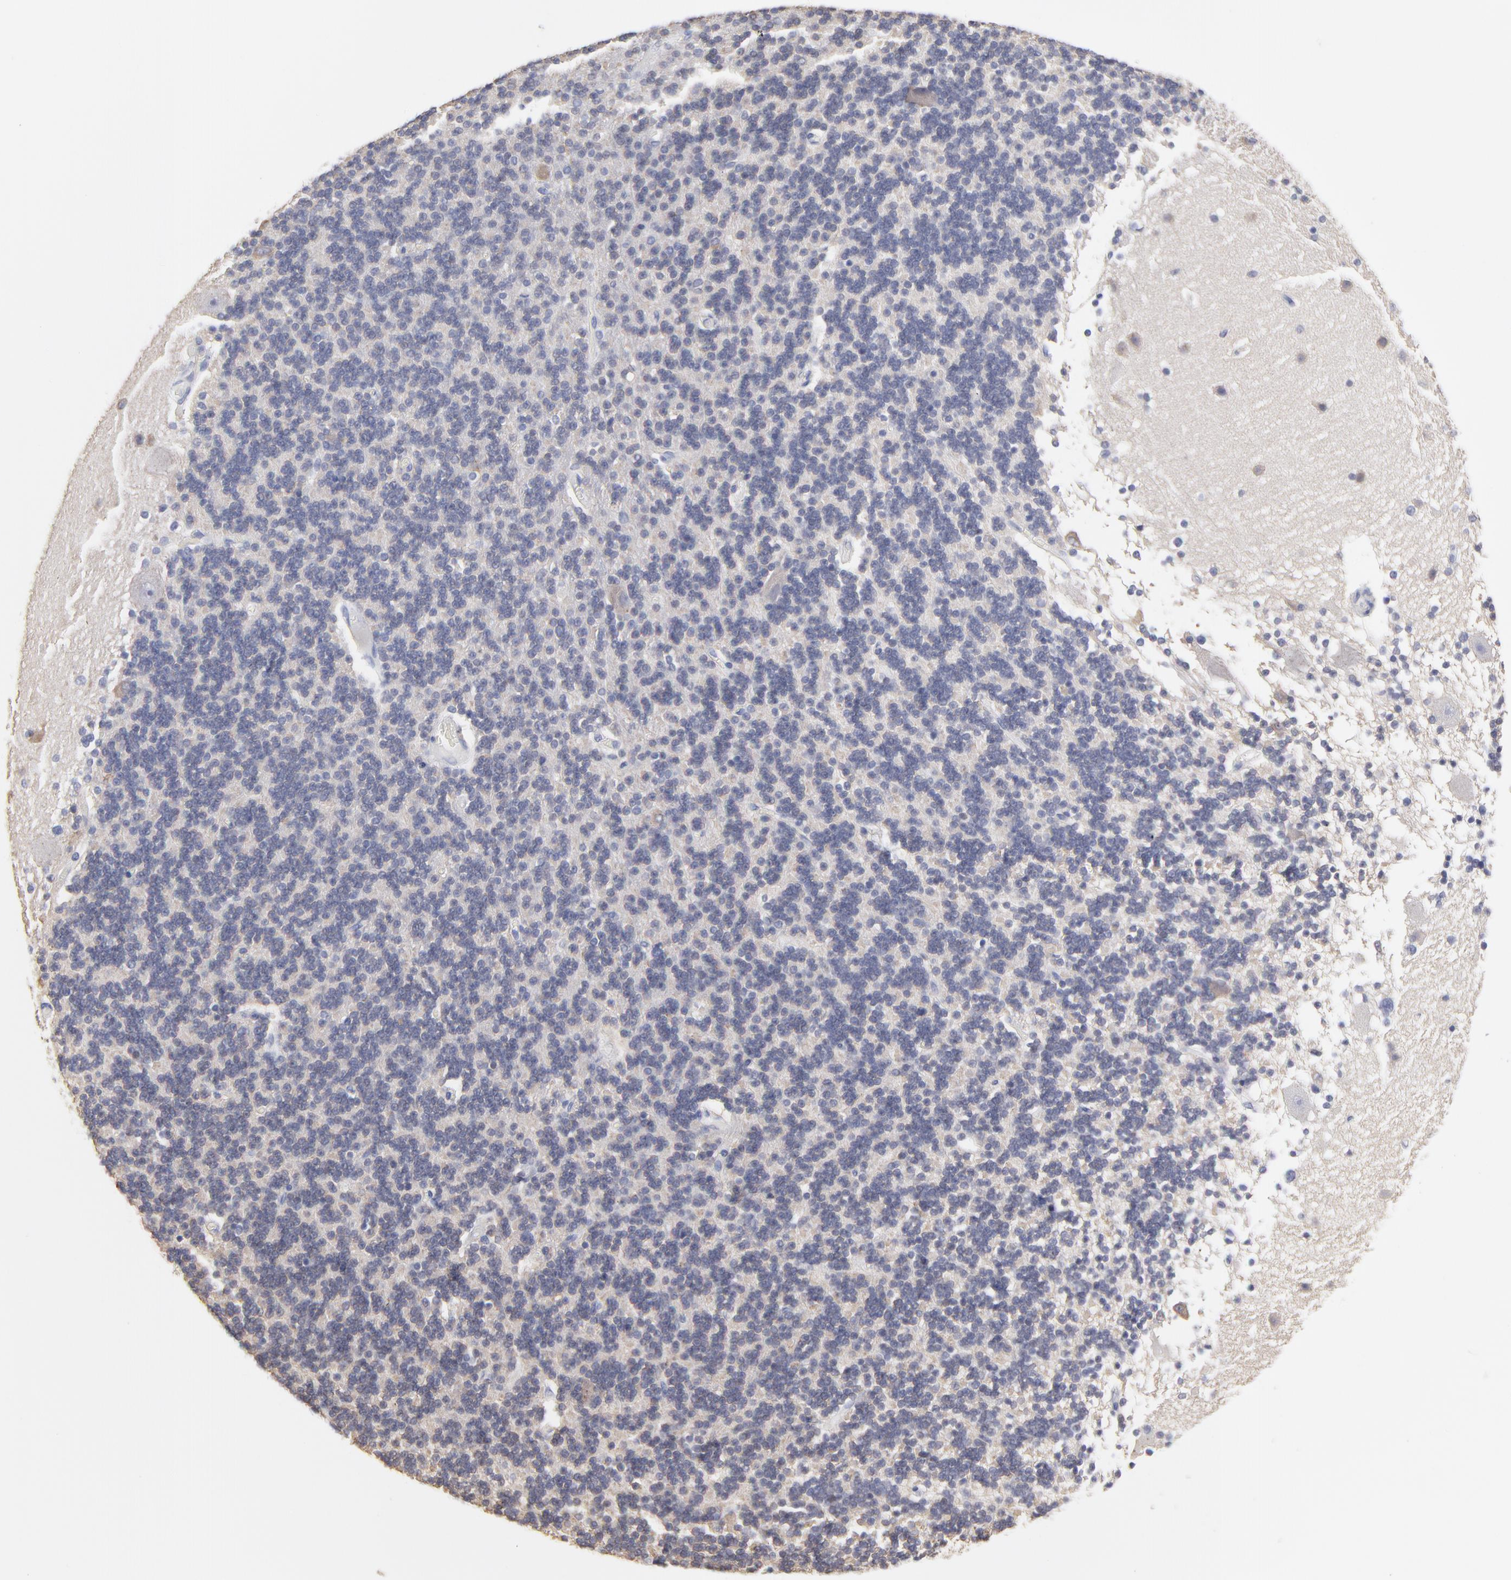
{"staining": {"intensity": "negative", "quantity": "none", "location": "none"}, "tissue": "cerebellum", "cell_type": "Cells in granular layer", "image_type": "normal", "snomed": [{"axis": "morphology", "description": "Normal tissue, NOS"}, {"axis": "topography", "description": "Cerebellum"}], "caption": "Cerebellum was stained to show a protein in brown. There is no significant staining in cells in granular layer. Nuclei are stained in blue.", "gene": "DUSP9", "patient": {"sex": "female", "age": 54}}